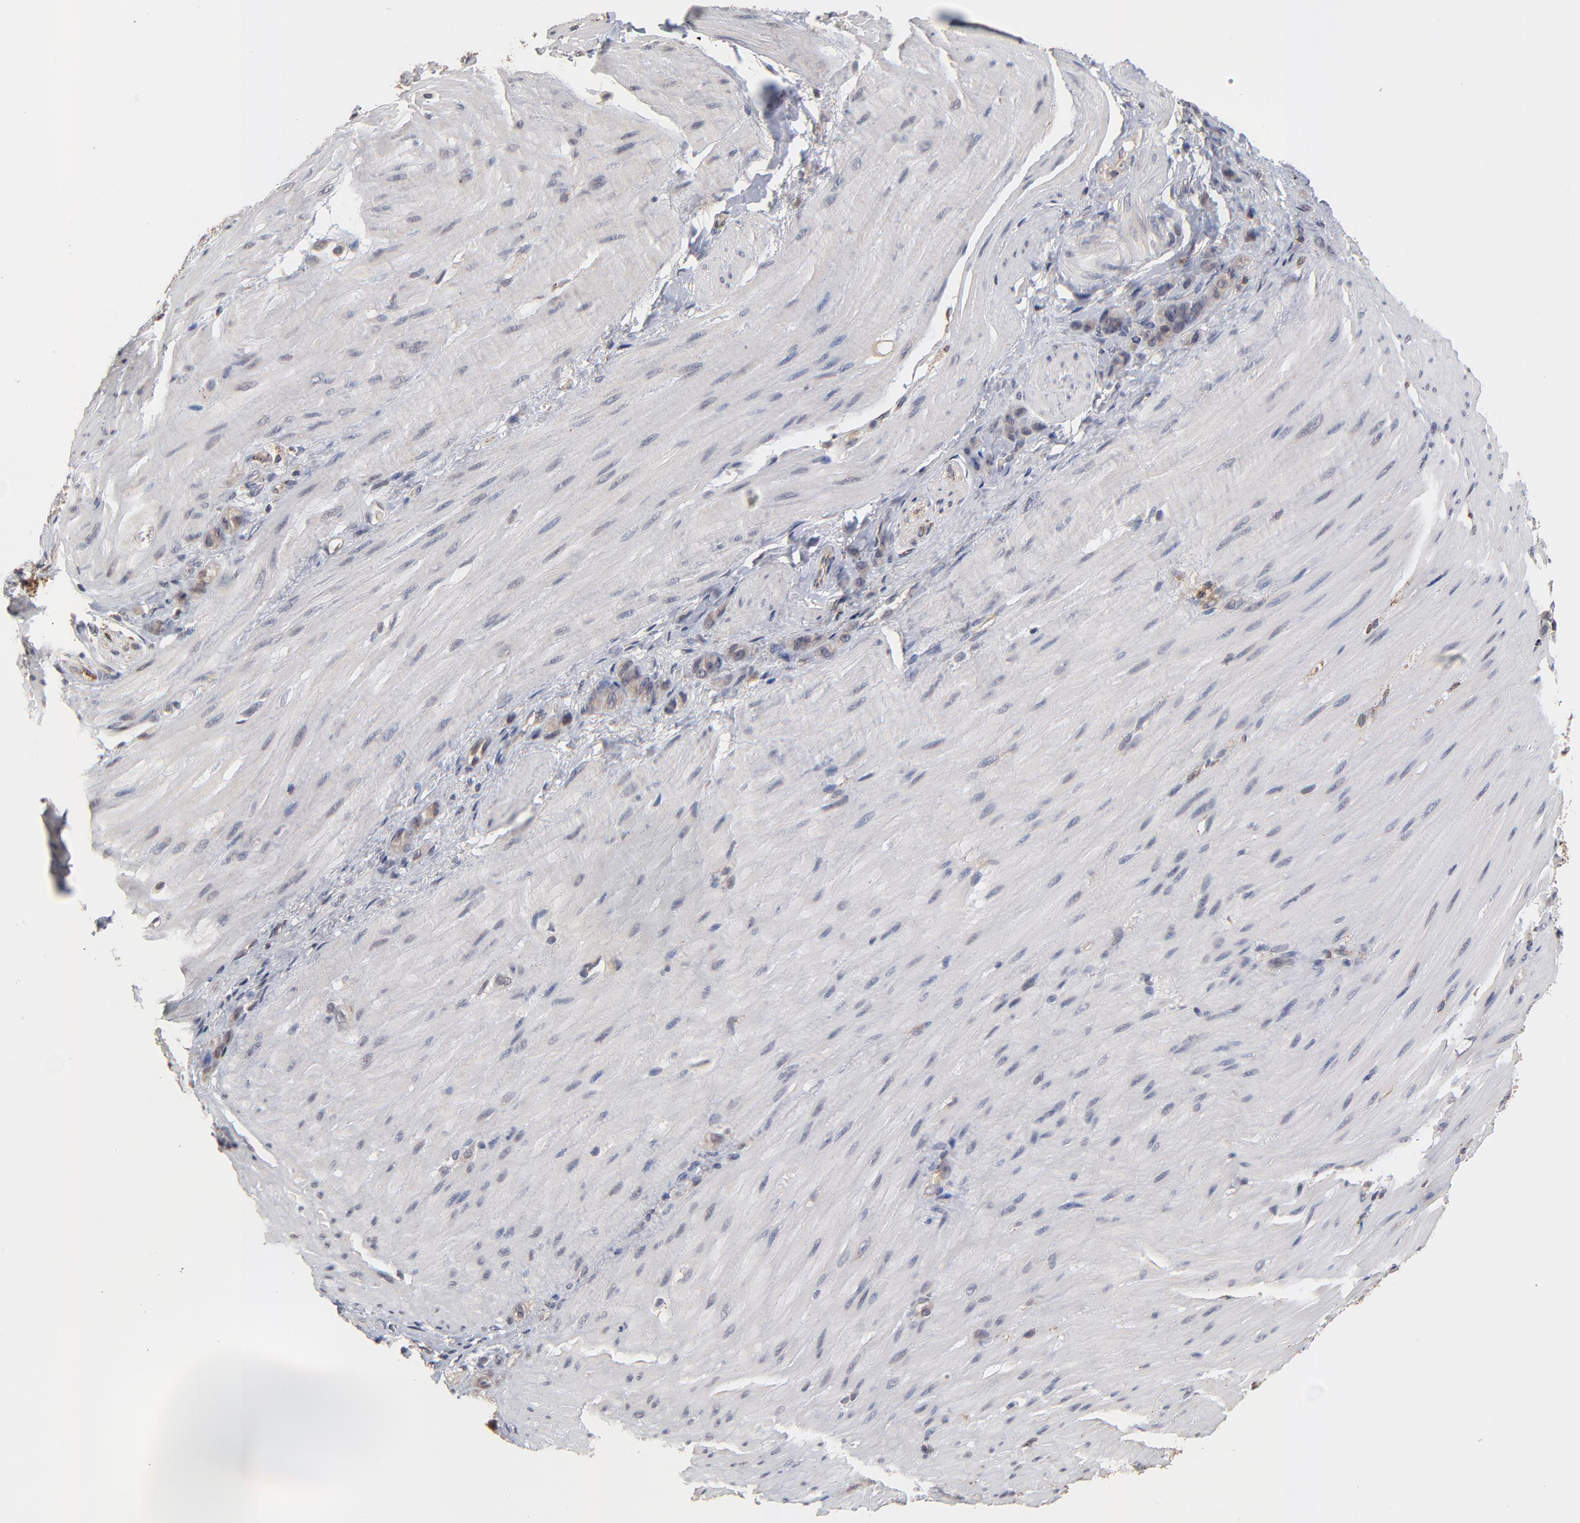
{"staining": {"intensity": "weak", "quantity": "25%-75%", "location": "cytoplasmic/membranous"}, "tissue": "stomach cancer", "cell_type": "Tumor cells", "image_type": "cancer", "snomed": [{"axis": "morphology", "description": "Normal tissue, NOS"}, {"axis": "morphology", "description": "Adenocarcinoma, NOS"}, {"axis": "topography", "description": "Stomach"}], "caption": "A high-resolution image shows immunohistochemistry (IHC) staining of stomach cancer, which displays weak cytoplasmic/membranous staining in approximately 25%-75% of tumor cells.", "gene": "ASB8", "patient": {"sex": "male", "age": 82}}